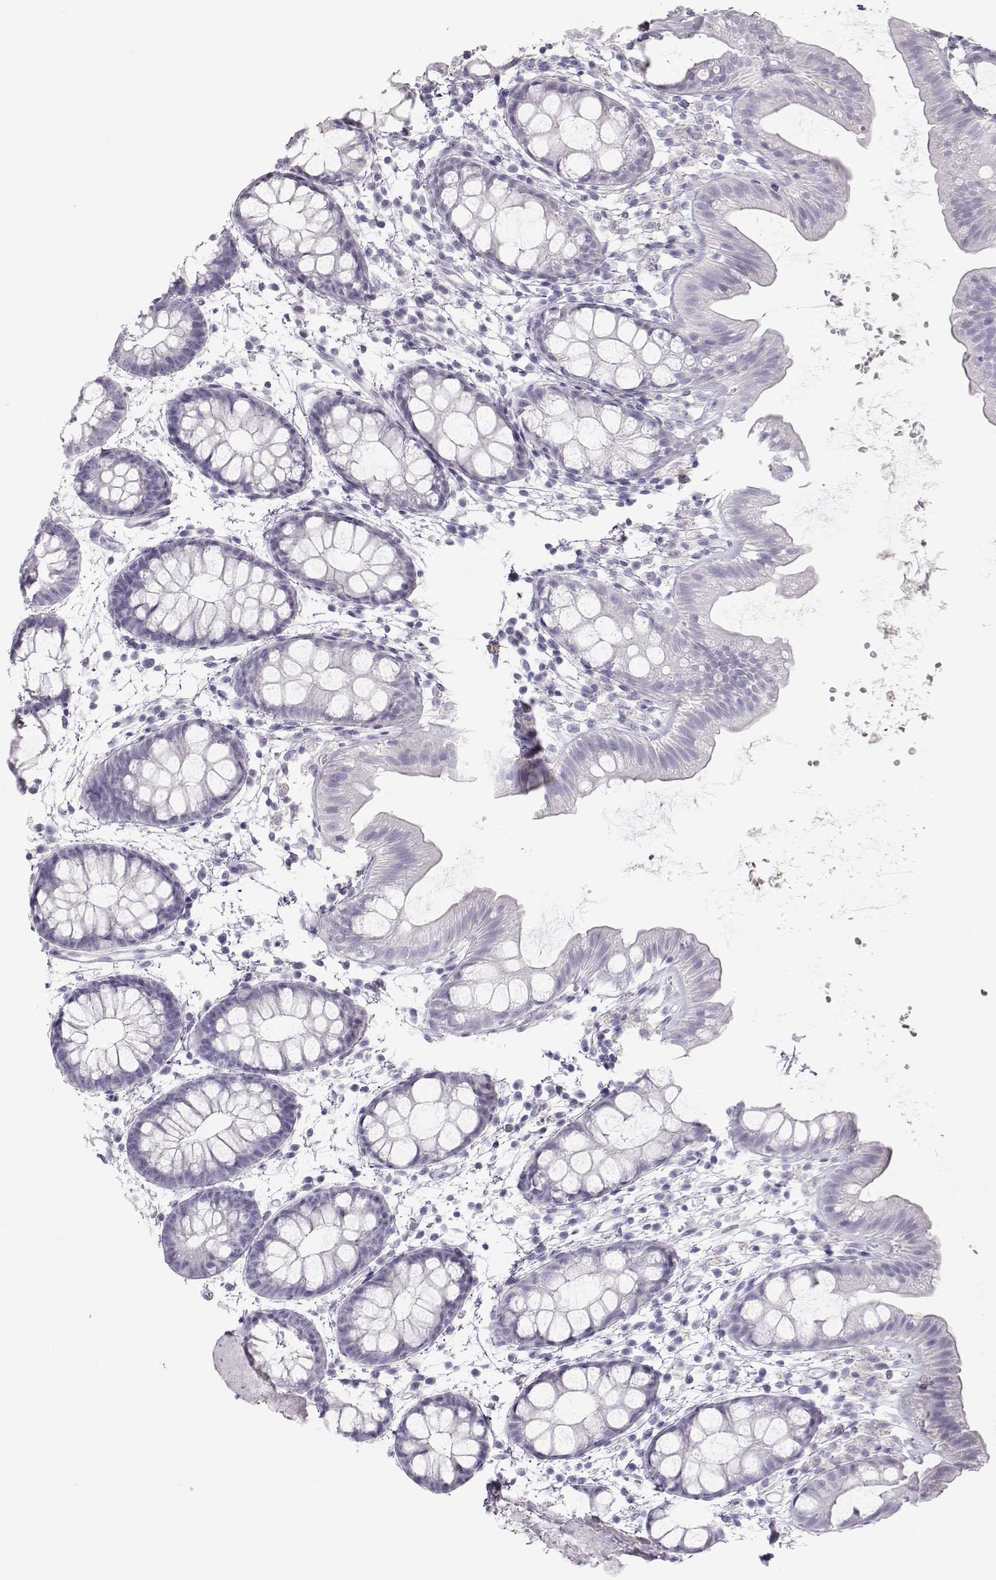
{"staining": {"intensity": "negative", "quantity": "none", "location": "none"}, "tissue": "rectum", "cell_type": "Glandular cells", "image_type": "normal", "snomed": [{"axis": "morphology", "description": "Normal tissue, NOS"}, {"axis": "topography", "description": "Rectum"}], "caption": "The immunohistochemistry photomicrograph has no significant staining in glandular cells of rectum. (IHC, brightfield microscopy, high magnification).", "gene": "MIP", "patient": {"sex": "male", "age": 57}}